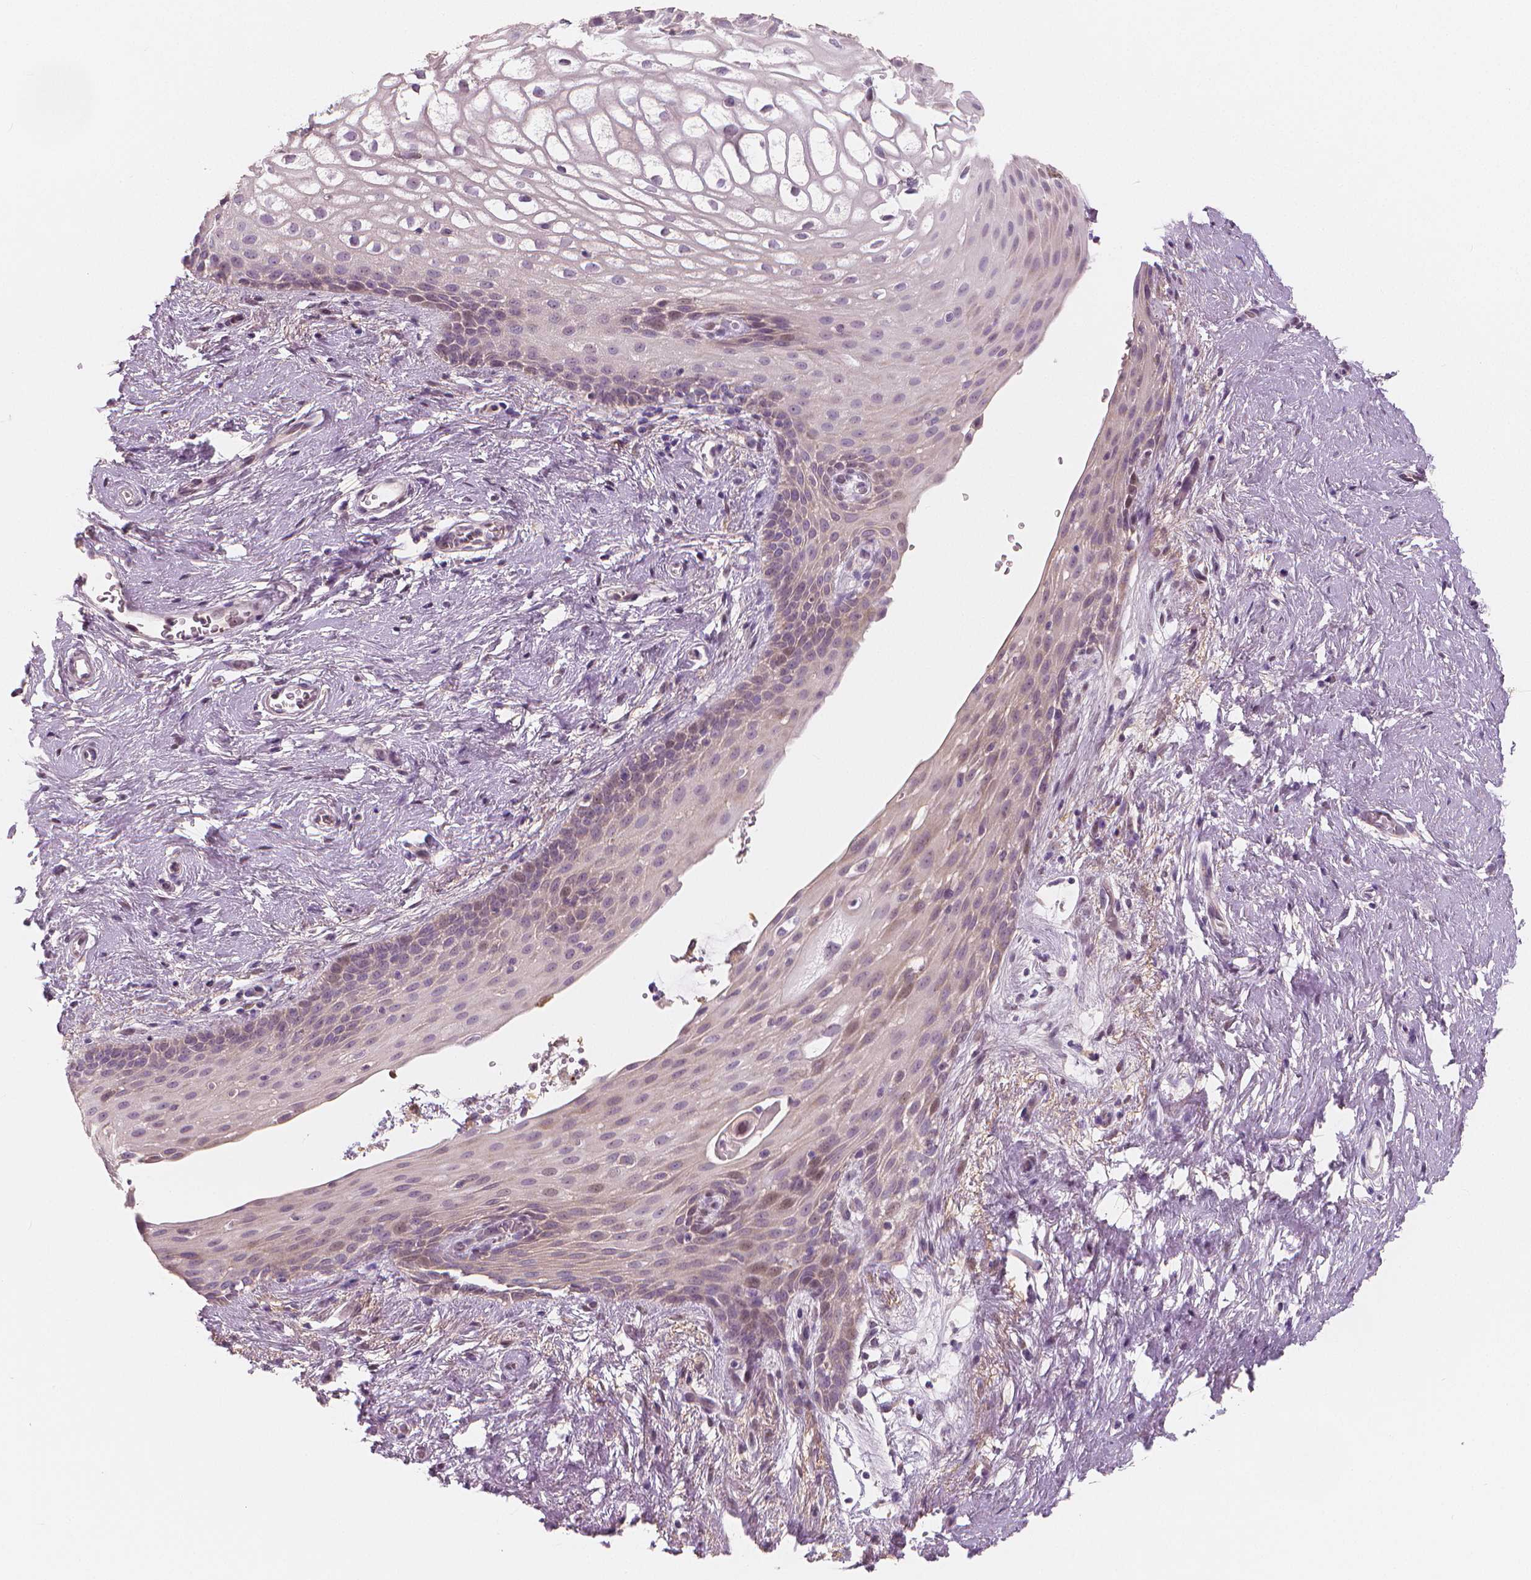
{"staining": {"intensity": "moderate", "quantity": "<25%", "location": "cytoplasmic/membranous"}, "tissue": "skin", "cell_type": "Epidermal cells", "image_type": "normal", "snomed": [{"axis": "morphology", "description": "Normal tissue, NOS"}, {"axis": "topography", "description": "Anal"}], "caption": "Unremarkable skin reveals moderate cytoplasmic/membranous expression in about <25% of epidermal cells, visualized by immunohistochemistry. Using DAB (brown) and hematoxylin (blue) stains, captured at high magnification using brightfield microscopy.", "gene": "RNASE7", "patient": {"sex": "female", "age": 46}}